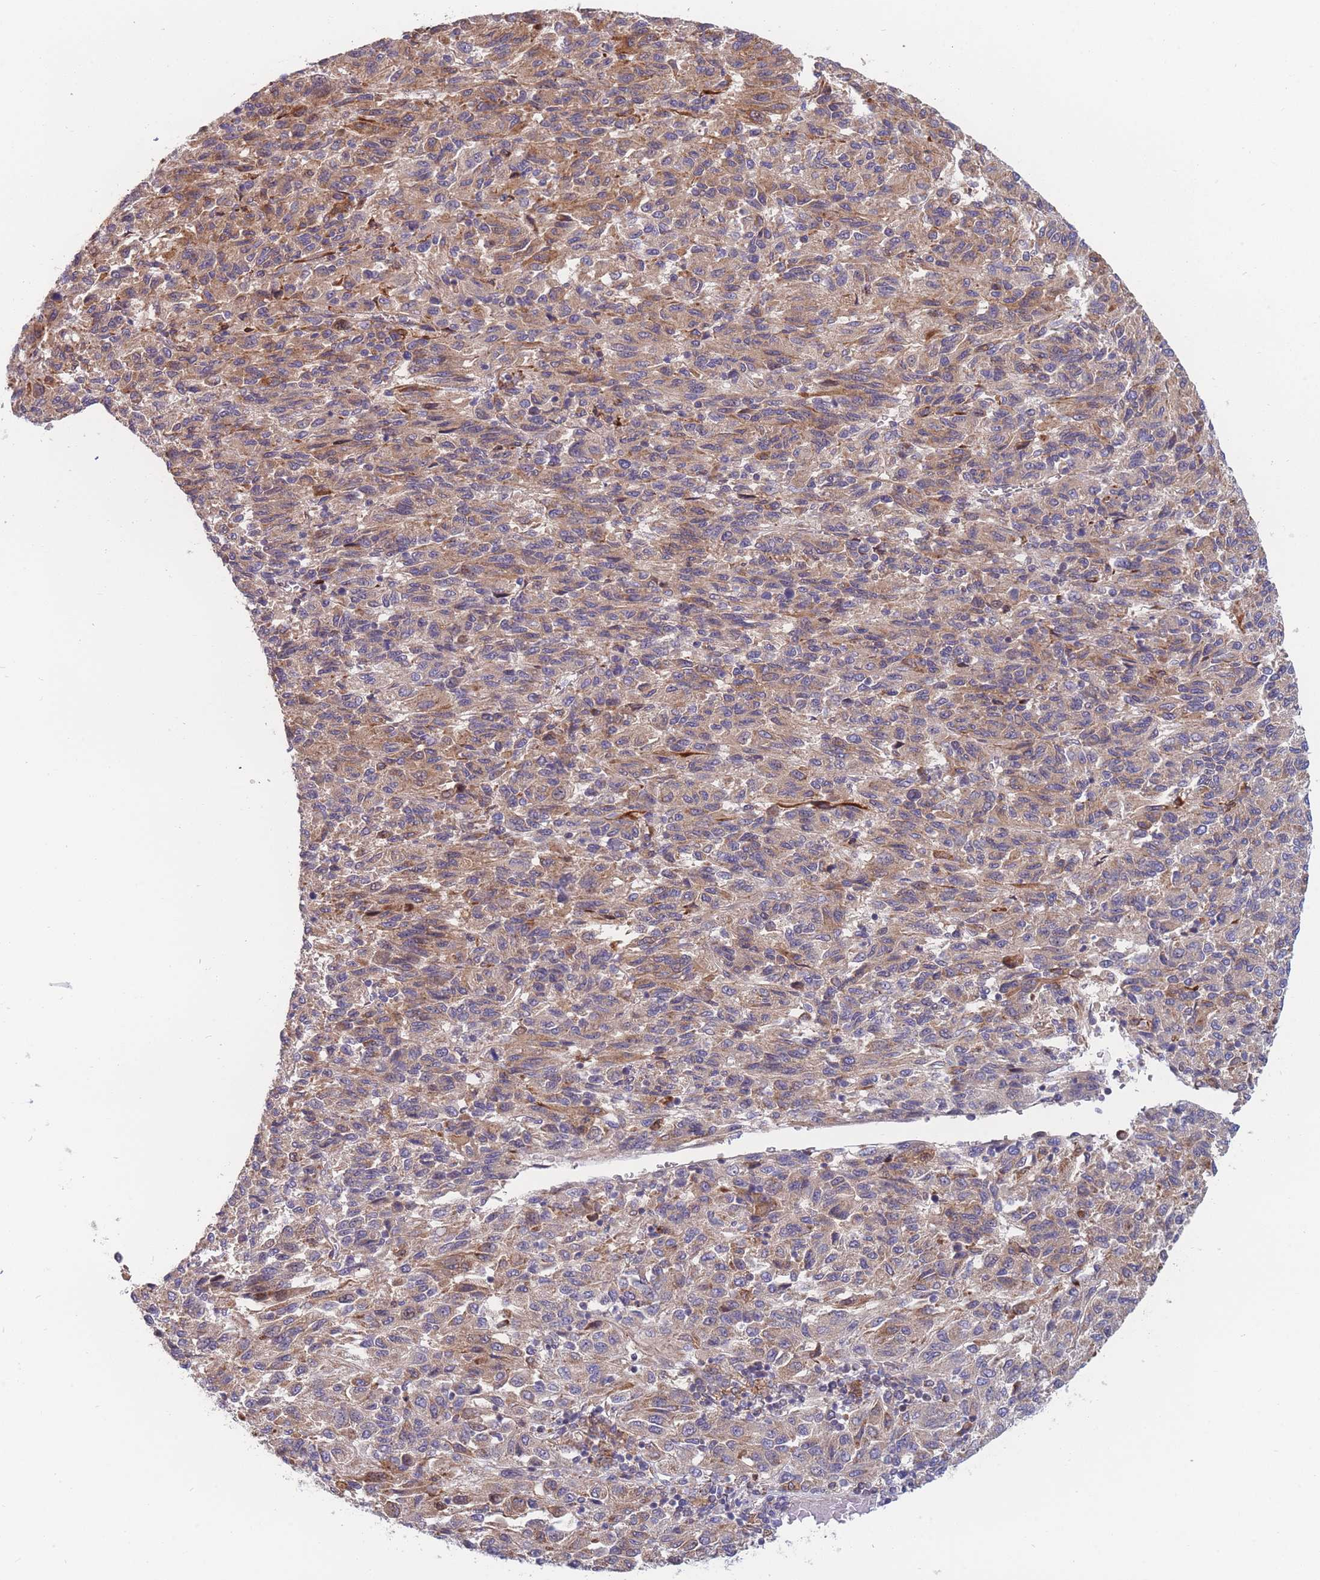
{"staining": {"intensity": "weak", "quantity": ">75%", "location": "cytoplasmic/membranous"}, "tissue": "melanoma", "cell_type": "Tumor cells", "image_type": "cancer", "snomed": [{"axis": "morphology", "description": "Malignant melanoma, Metastatic site"}, {"axis": "topography", "description": "Lung"}], "caption": "A histopathology image showing weak cytoplasmic/membranous positivity in about >75% of tumor cells in malignant melanoma (metastatic site), as visualized by brown immunohistochemical staining.", "gene": "TMEM131L", "patient": {"sex": "male", "age": 64}}